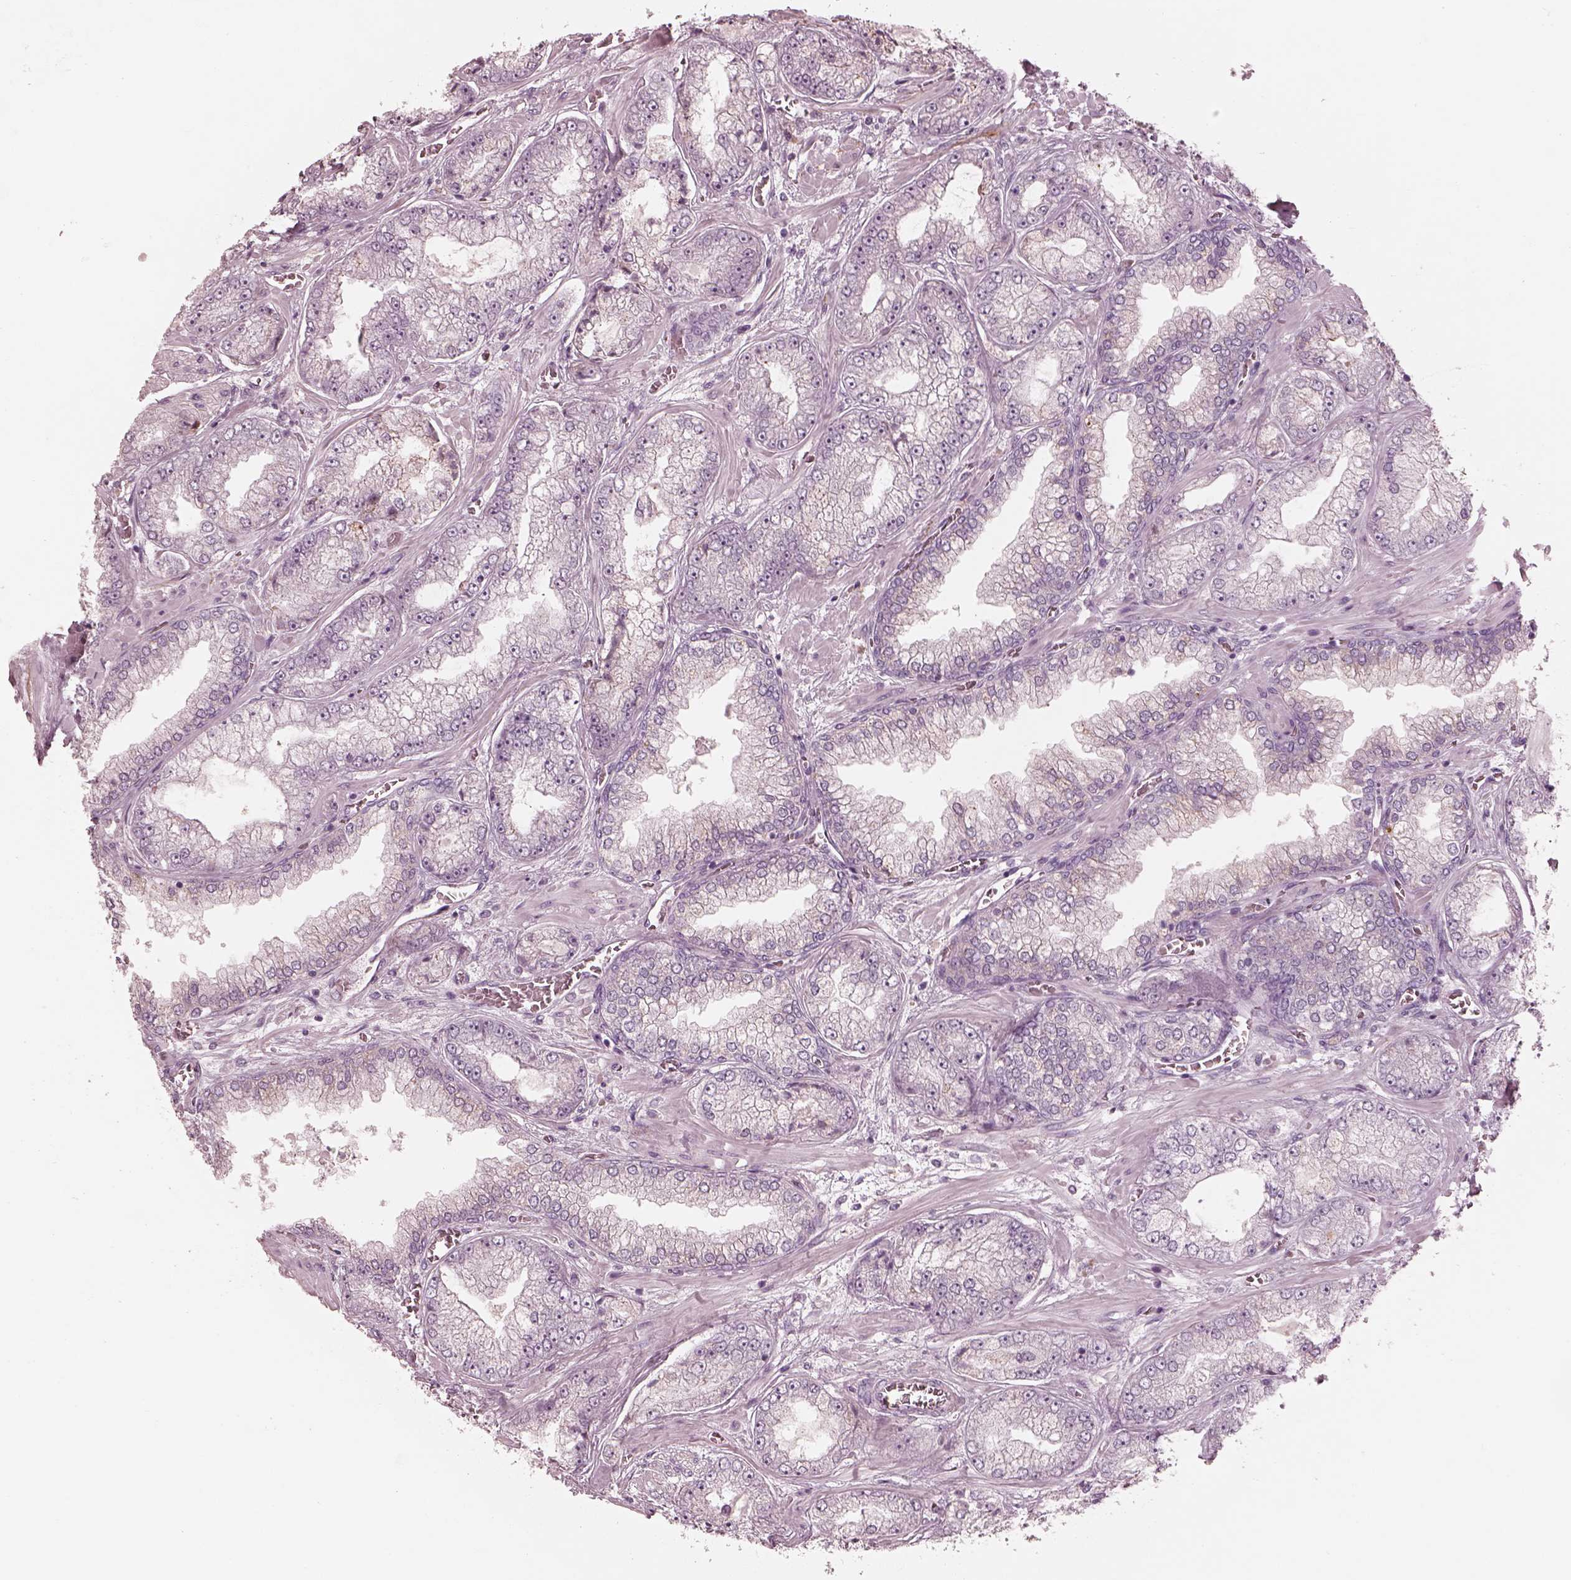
{"staining": {"intensity": "negative", "quantity": "none", "location": "none"}, "tissue": "prostate cancer", "cell_type": "Tumor cells", "image_type": "cancer", "snomed": [{"axis": "morphology", "description": "Adenocarcinoma, Low grade"}, {"axis": "topography", "description": "Prostate"}], "caption": "Image shows no protein expression in tumor cells of prostate cancer (adenocarcinoma (low-grade)) tissue.", "gene": "CADM2", "patient": {"sex": "male", "age": 57}}